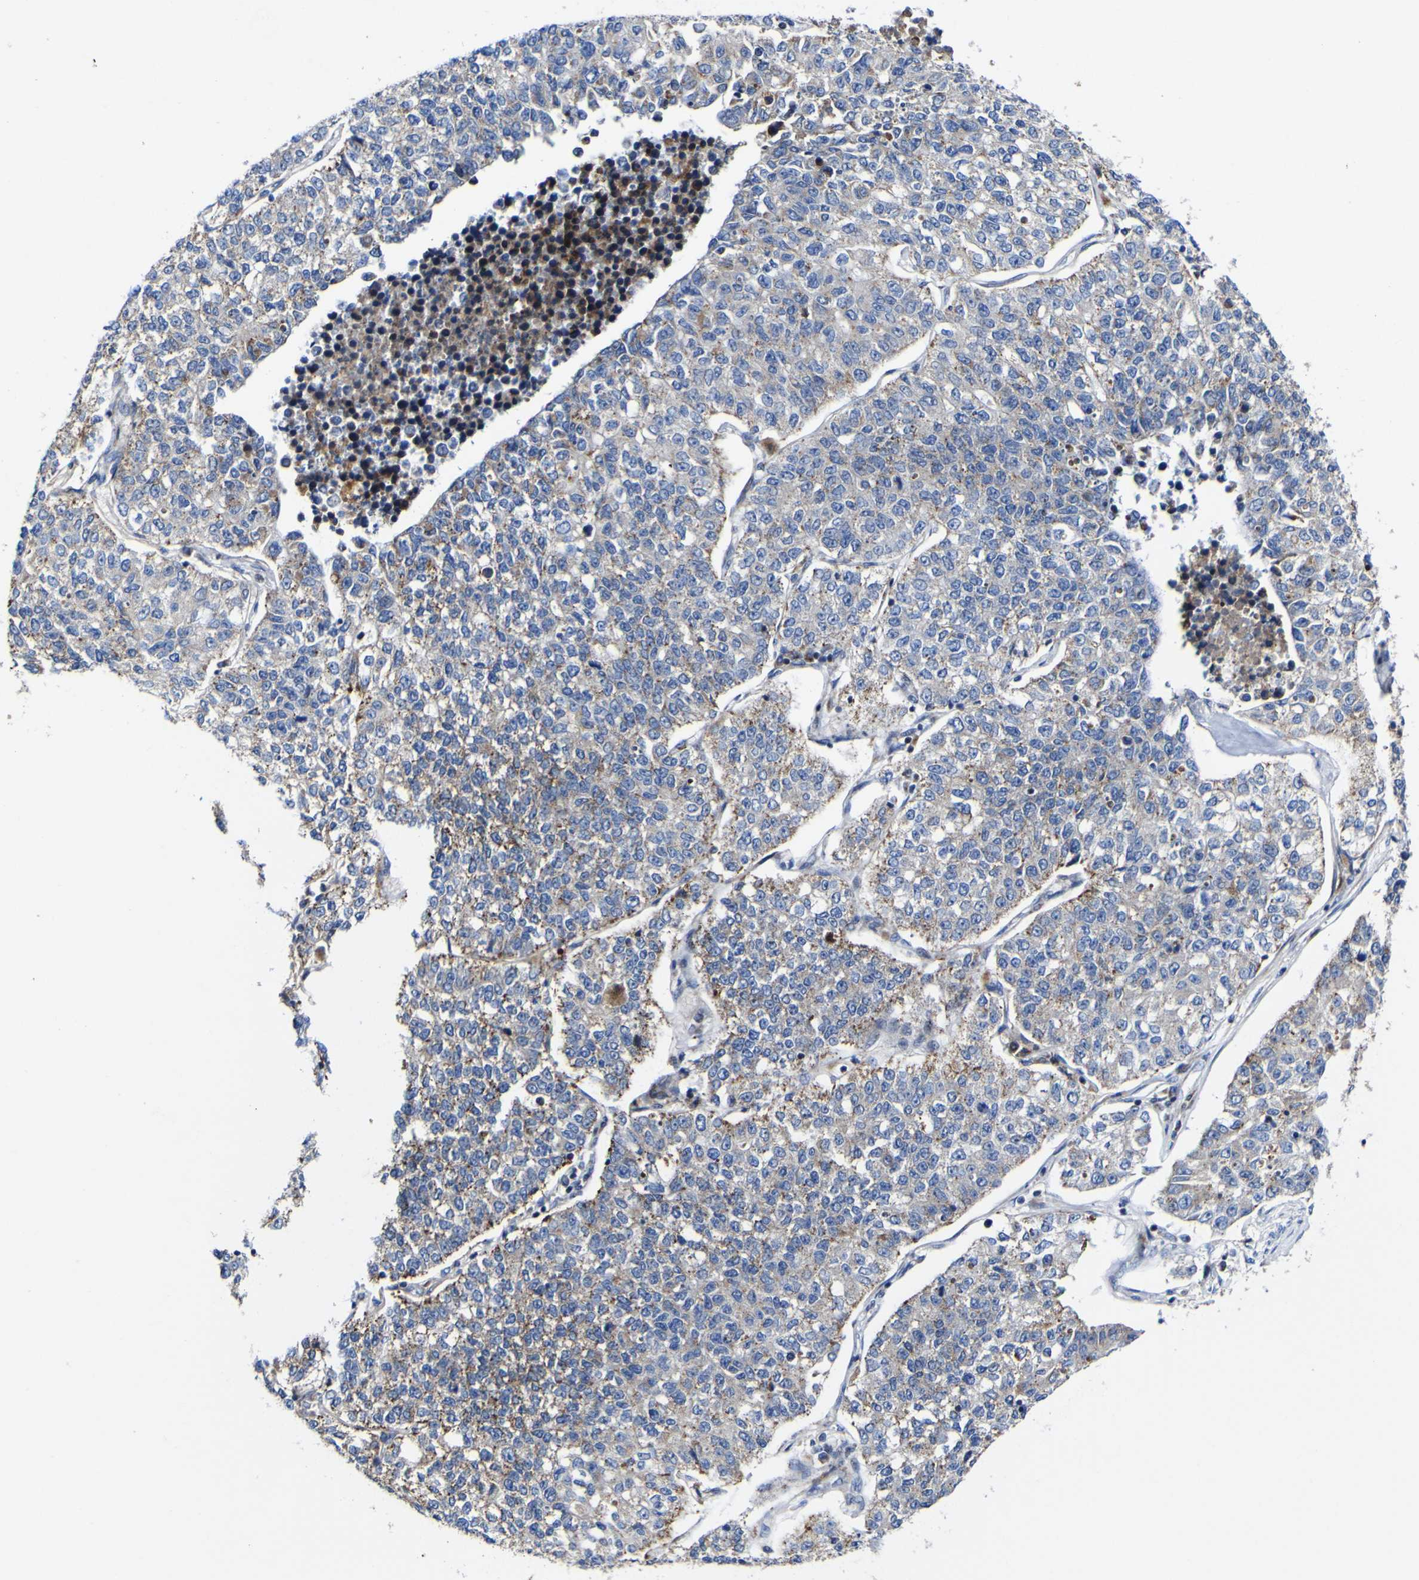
{"staining": {"intensity": "weak", "quantity": "25%-75%", "location": "cytoplasmic/membranous"}, "tissue": "lung cancer", "cell_type": "Tumor cells", "image_type": "cancer", "snomed": [{"axis": "morphology", "description": "Adenocarcinoma, NOS"}, {"axis": "topography", "description": "Lung"}], "caption": "Protein staining shows weak cytoplasmic/membranous positivity in approximately 25%-75% of tumor cells in lung cancer (adenocarcinoma).", "gene": "CCDC90B", "patient": {"sex": "male", "age": 49}}